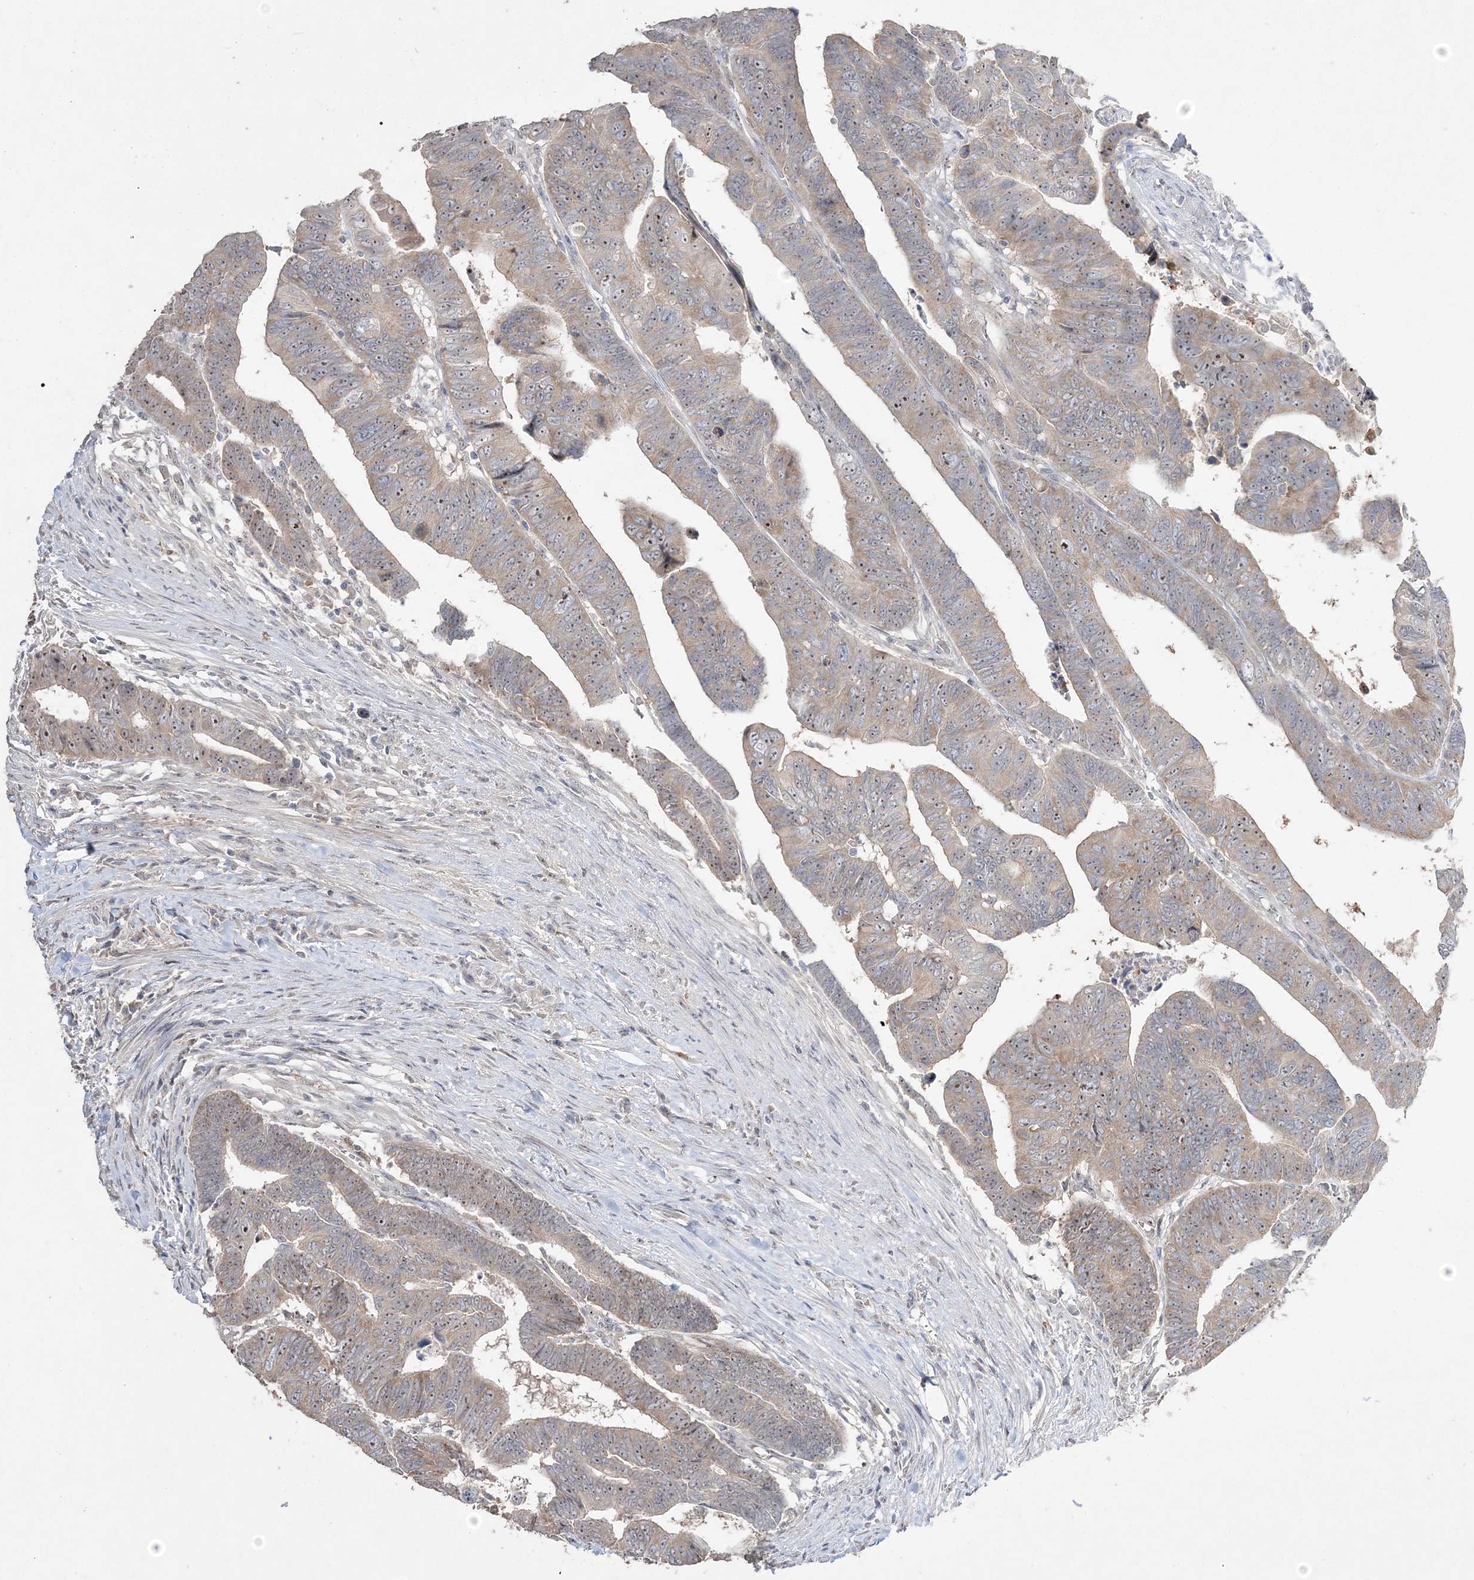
{"staining": {"intensity": "moderate", "quantity": "25%-75%", "location": "cytoplasmic/membranous,nuclear"}, "tissue": "colorectal cancer", "cell_type": "Tumor cells", "image_type": "cancer", "snomed": [{"axis": "morphology", "description": "Adenocarcinoma, NOS"}, {"axis": "topography", "description": "Rectum"}], "caption": "A histopathology image showing moderate cytoplasmic/membranous and nuclear staining in approximately 25%-75% of tumor cells in colorectal cancer (adenocarcinoma), as visualized by brown immunohistochemical staining.", "gene": "NOP16", "patient": {"sex": "female", "age": 65}}